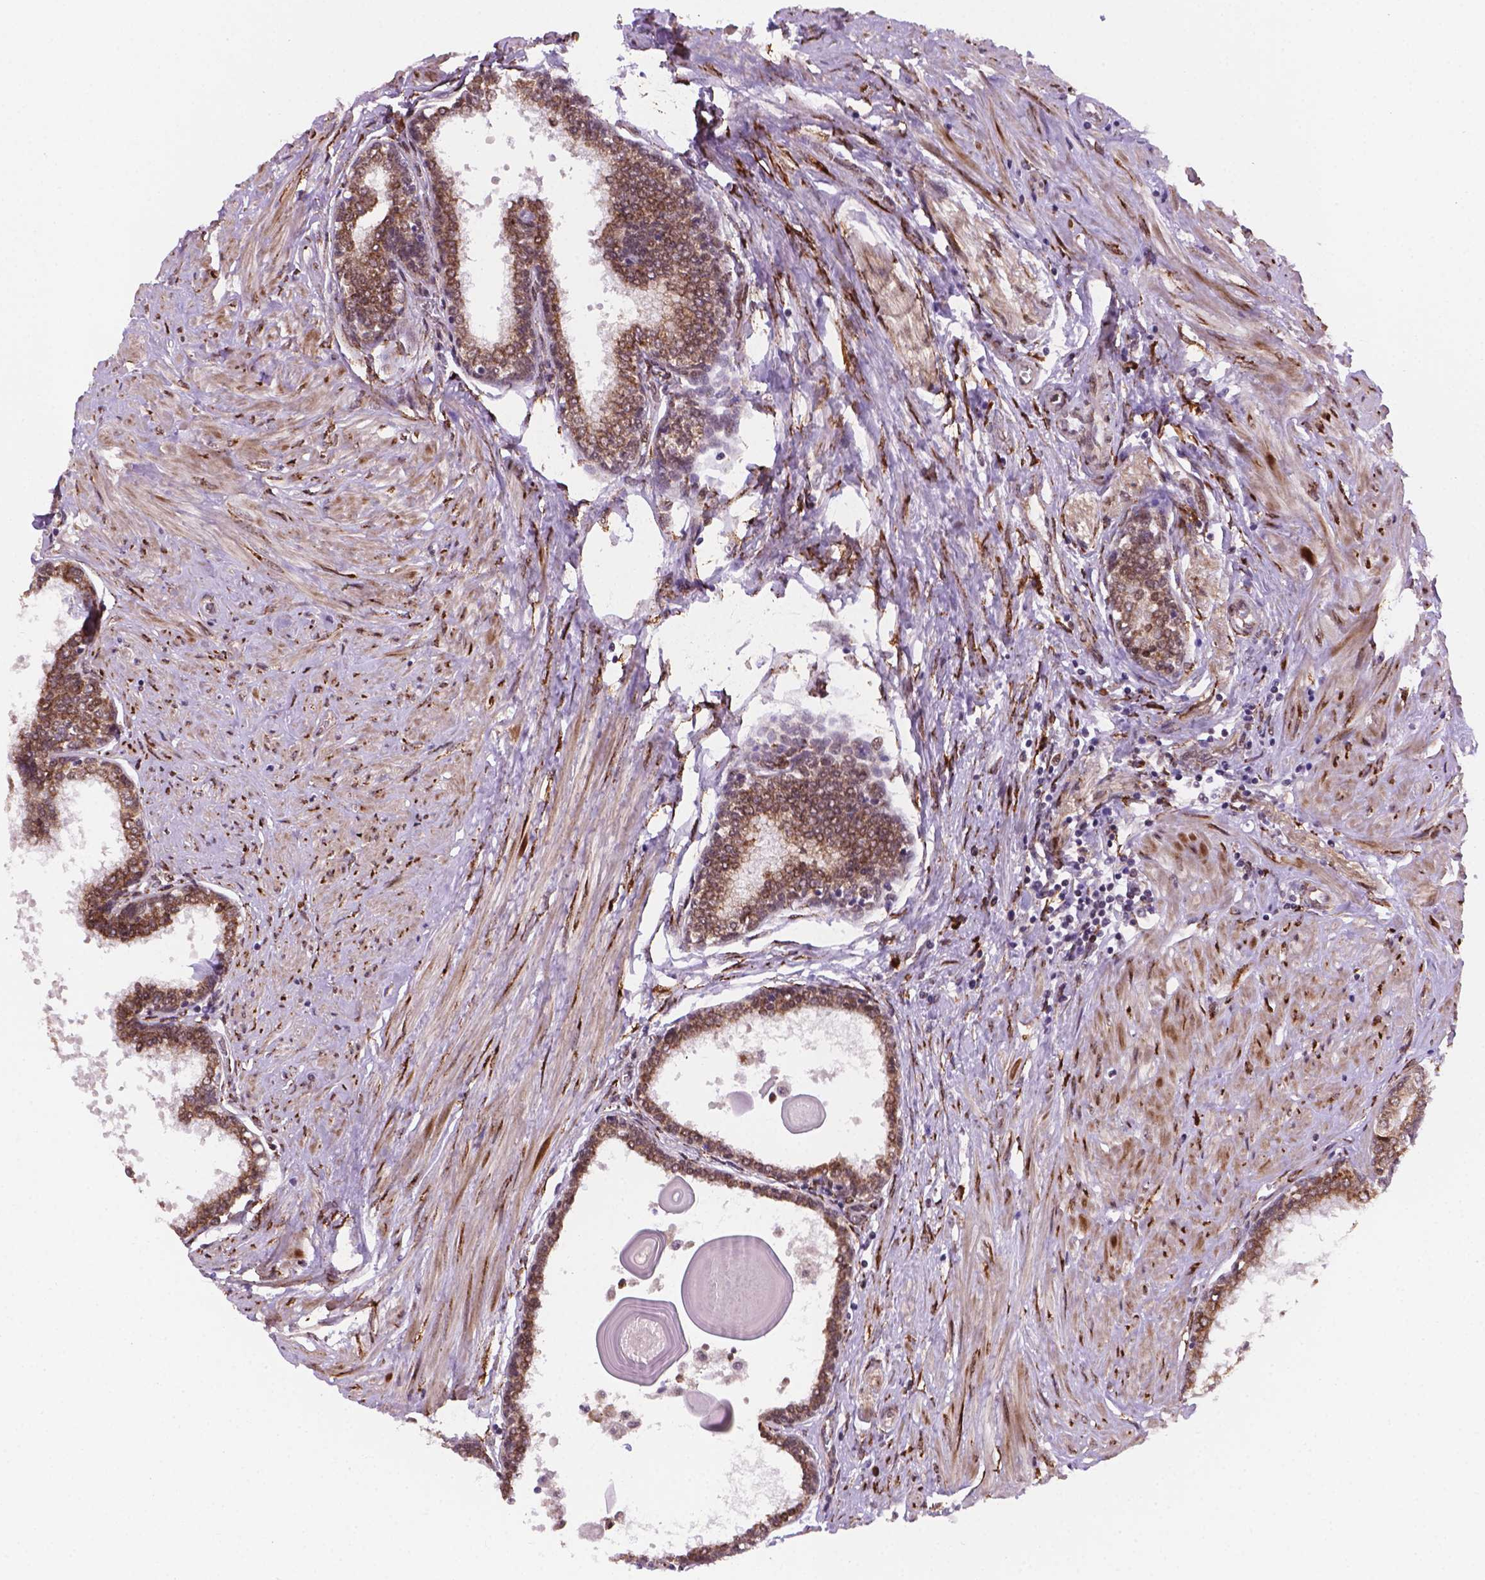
{"staining": {"intensity": "moderate", "quantity": "25%-75%", "location": "cytoplasmic/membranous"}, "tissue": "prostate", "cell_type": "Glandular cells", "image_type": "normal", "snomed": [{"axis": "morphology", "description": "Normal tissue, NOS"}, {"axis": "topography", "description": "Prostate"}], "caption": "Brown immunohistochemical staining in unremarkable prostate exhibits moderate cytoplasmic/membranous positivity in approximately 25%-75% of glandular cells.", "gene": "FNIP1", "patient": {"sex": "male", "age": 55}}